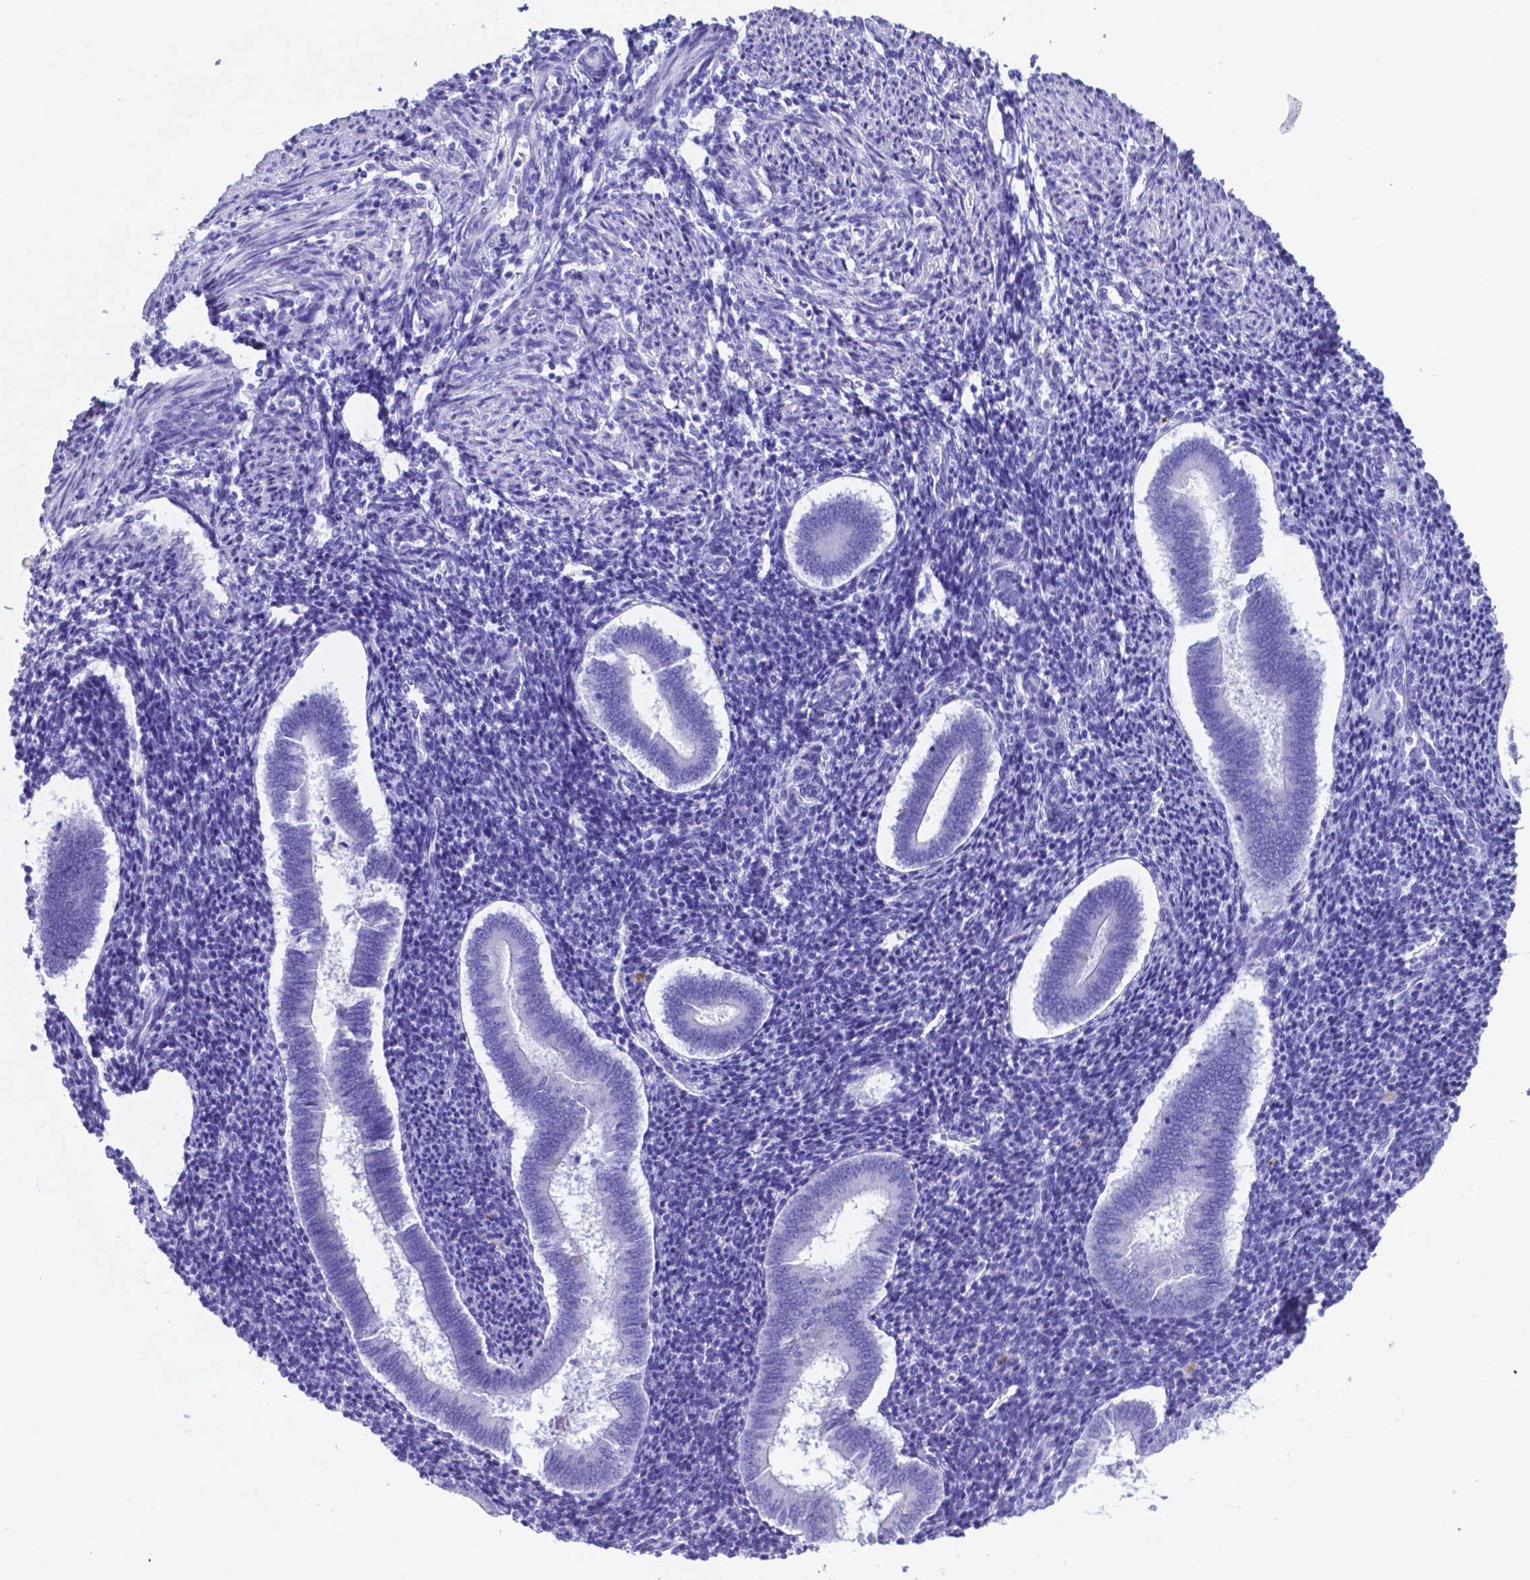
{"staining": {"intensity": "negative", "quantity": "none", "location": "none"}, "tissue": "endometrium", "cell_type": "Cells in endometrial stroma", "image_type": "normal", "snomed": [{"axis": "morphology", "description": "Normal tissue, NOS"}, {"axis": "topography", "description": "Endometrium"}], "caption": "The image exhibits no staining of cells in endometrial stroma in unremarkable endometrium. (Stains: DAB (3,3'-diaminobenzidine) immunohistochemistry with hematoxylin counter stain, Microscopy: brightfield microscopy at high magnification).", "gene": "DNAAF8", "patient": {"sex": "female", "age": 25}}